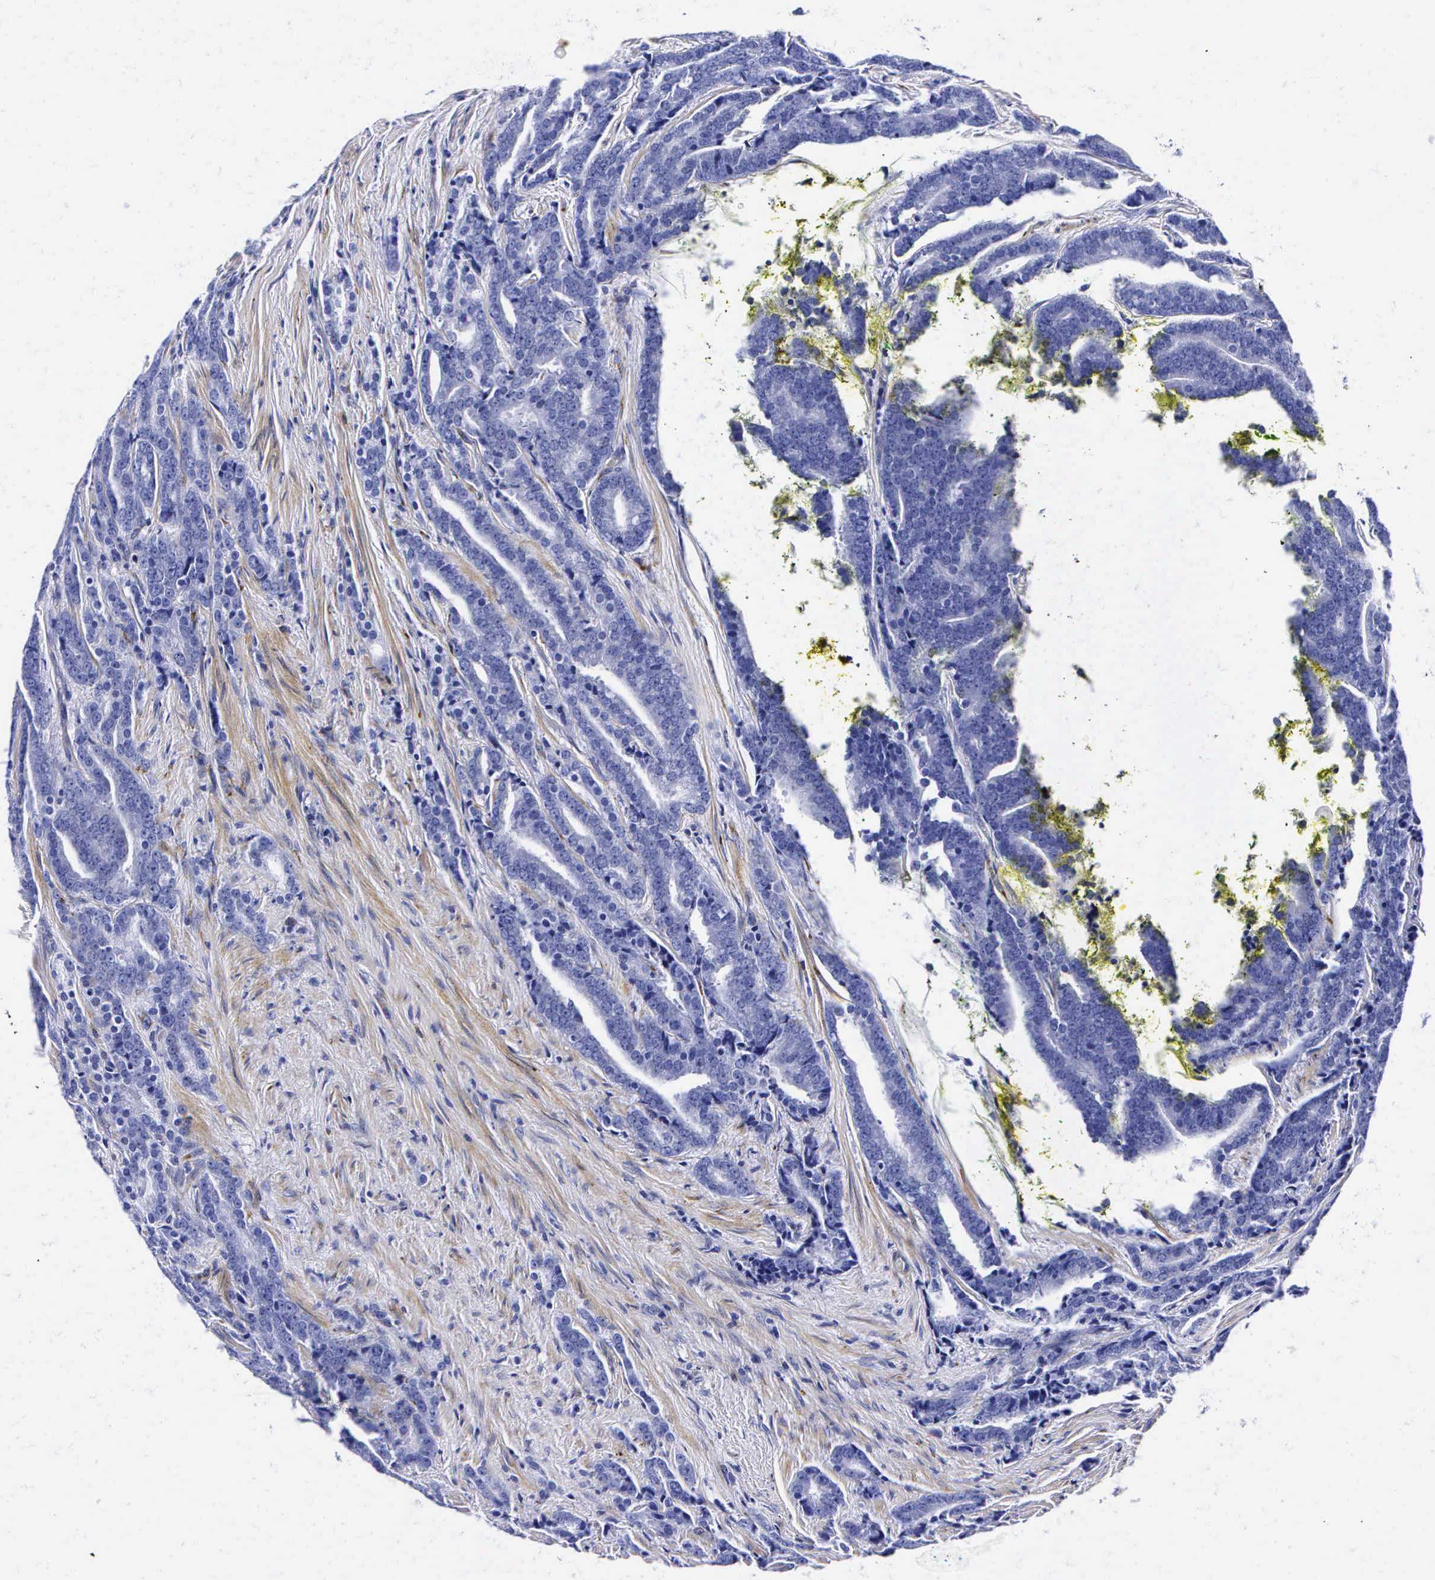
{"staining": {"intensity": "negative", "quantity": "none", "location": "none"}, "tissue": "prostate cancer", "cell_type": "Tumor cells", "image_type": "cancer", "snomed": [{"axis": "morphology", "description": "Adenocarcinoma, Medium grade"}, {"axis": "topography", "description": "Prostate"}], "caption": "IHC of human medium-grade adenocarcinoma (prostate) demonstrates no staining in tumor cells. (DAB immunohistochemistry (IHC) with hematoxylin counter stain).", "gene": "ENO2", "patient": {"sex": "male", "age": 65}}